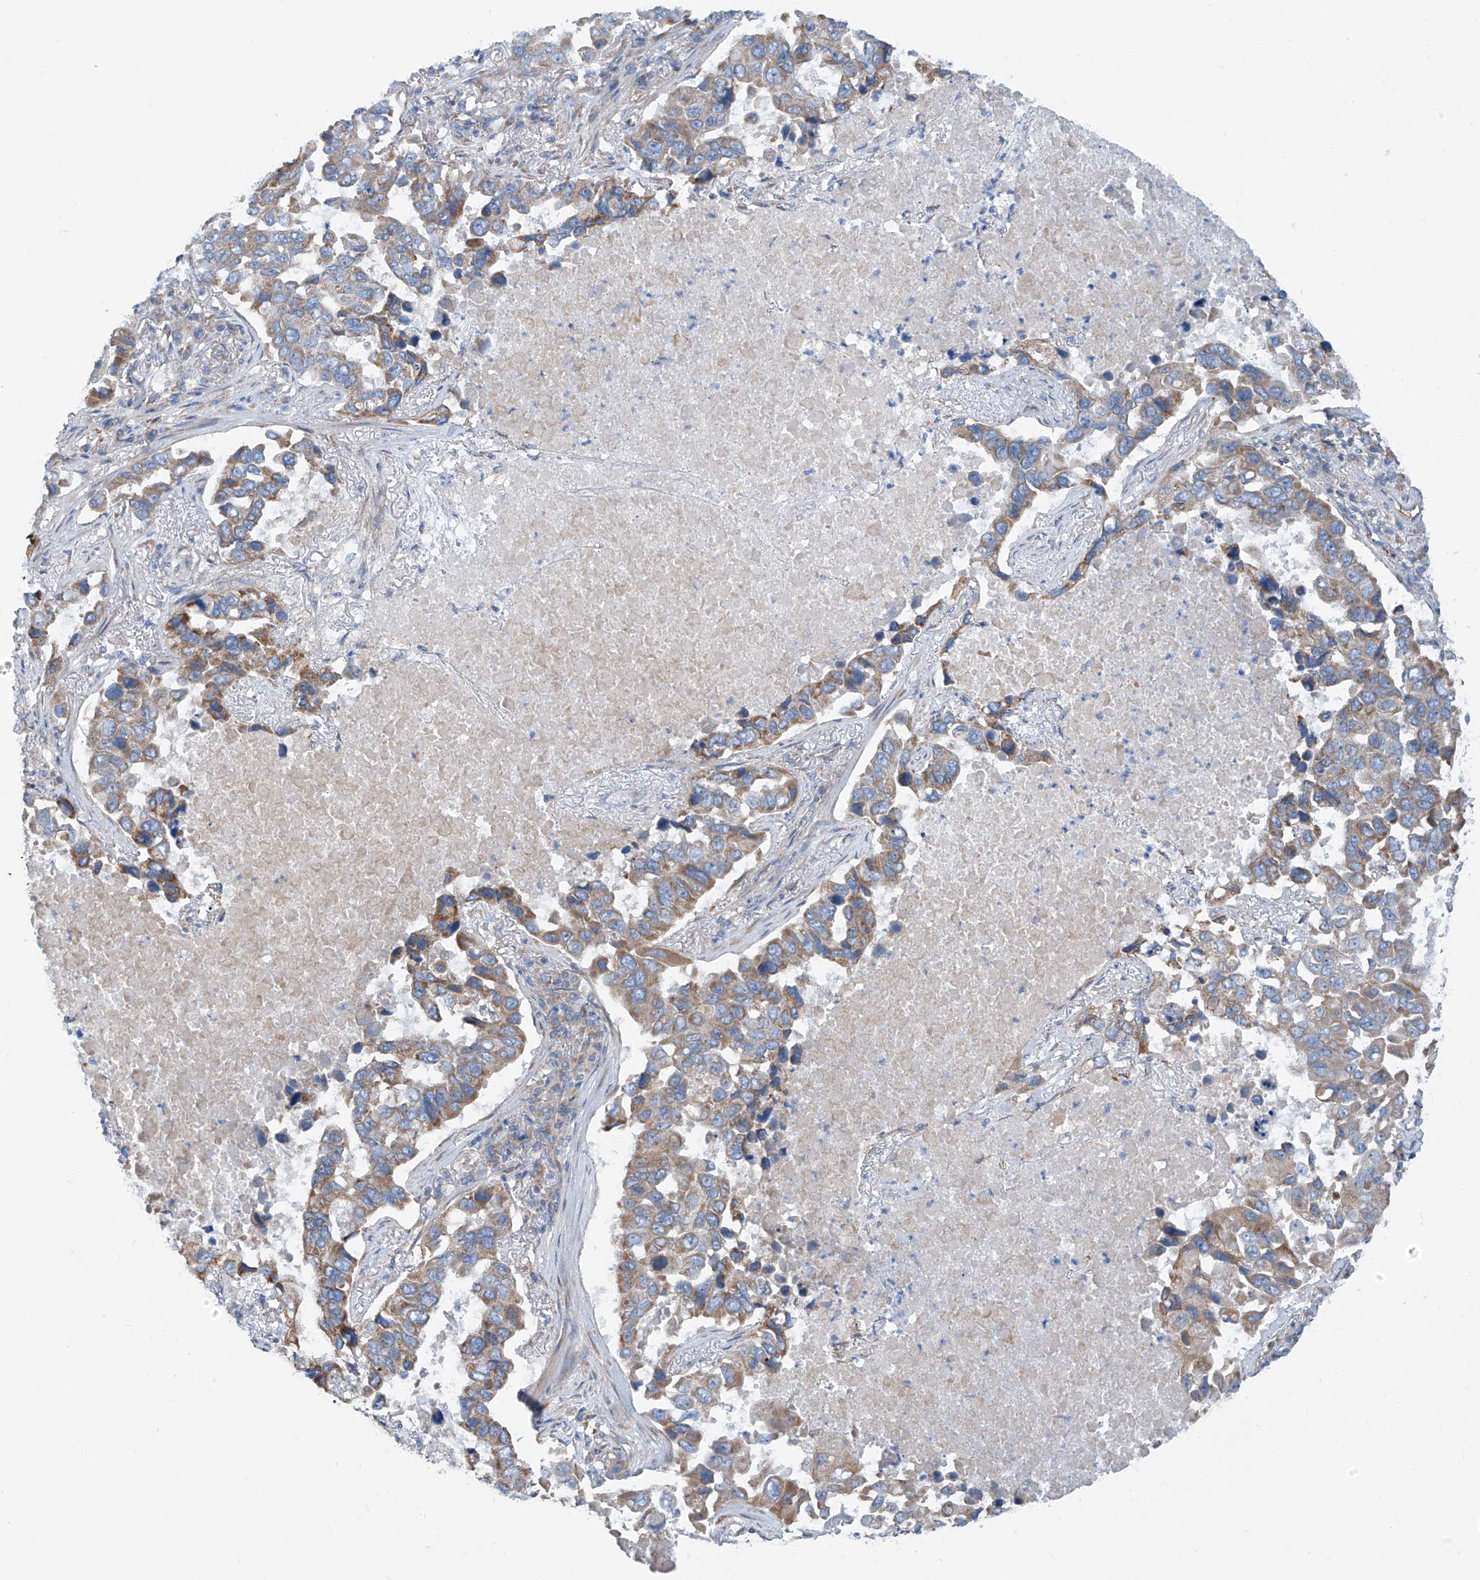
{"staining": {"intensity": "moderate", "quantity": ">75%", "location": "cytoplasmic/membranous"}, "tissue": "lung cancer", "cell_type": "Tumor cells", "image_type": "cancer", "snomed": [{"axis": "morphology", "description": "Adenocarcinoma, NOS"}, {"axis": "topography", "description": "Lung"}], "caption": "Protein staining by immunohistochemistry reveals moderate cytoplasmic/membranous staining in about >75% of tumor cells in lung cancer.", "gene": "EOMES", "patient": {"sex": "male", "age": 64}}